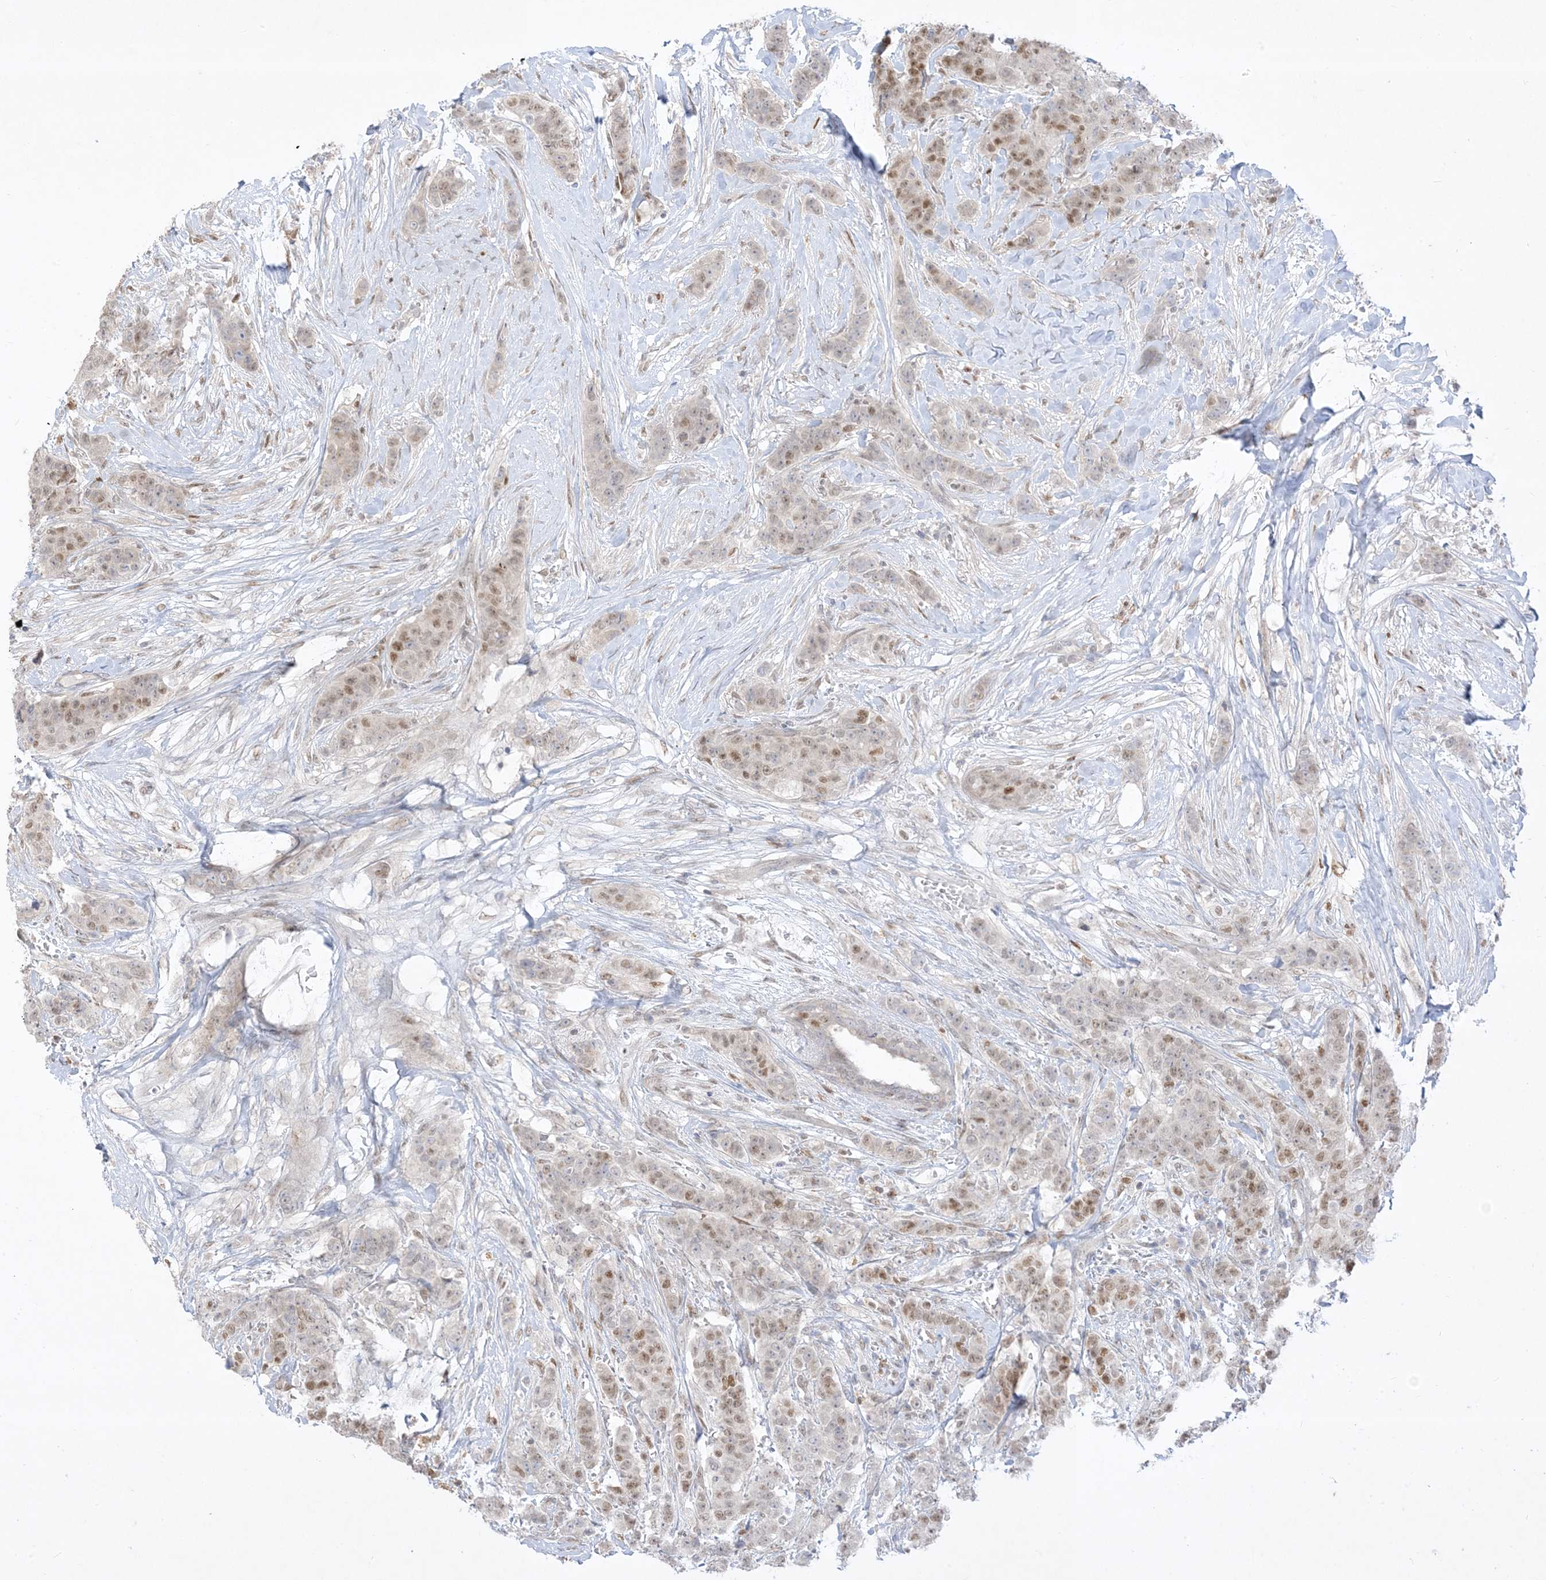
{"staining": {"intensity": "moderate", "quantity": ">75%", "location": "nuclear"}, "tissue": "breast cancer", "cell_type": "Tumor cells", "image_type": "cancer", "snomed": [{"axis": "morphology", "description": "Duct carcinoma"}, {"axis": "topography", "description": "Breast"}], "caption": "Breast cancer (invasive ductal carcinoma) stained for a protein (brown) reveals moderate nuclear positive positivity in approximately >75% of tumor cells.", "gene": "BHLHE40", "patient": {"sex": "female", "age": 40}}